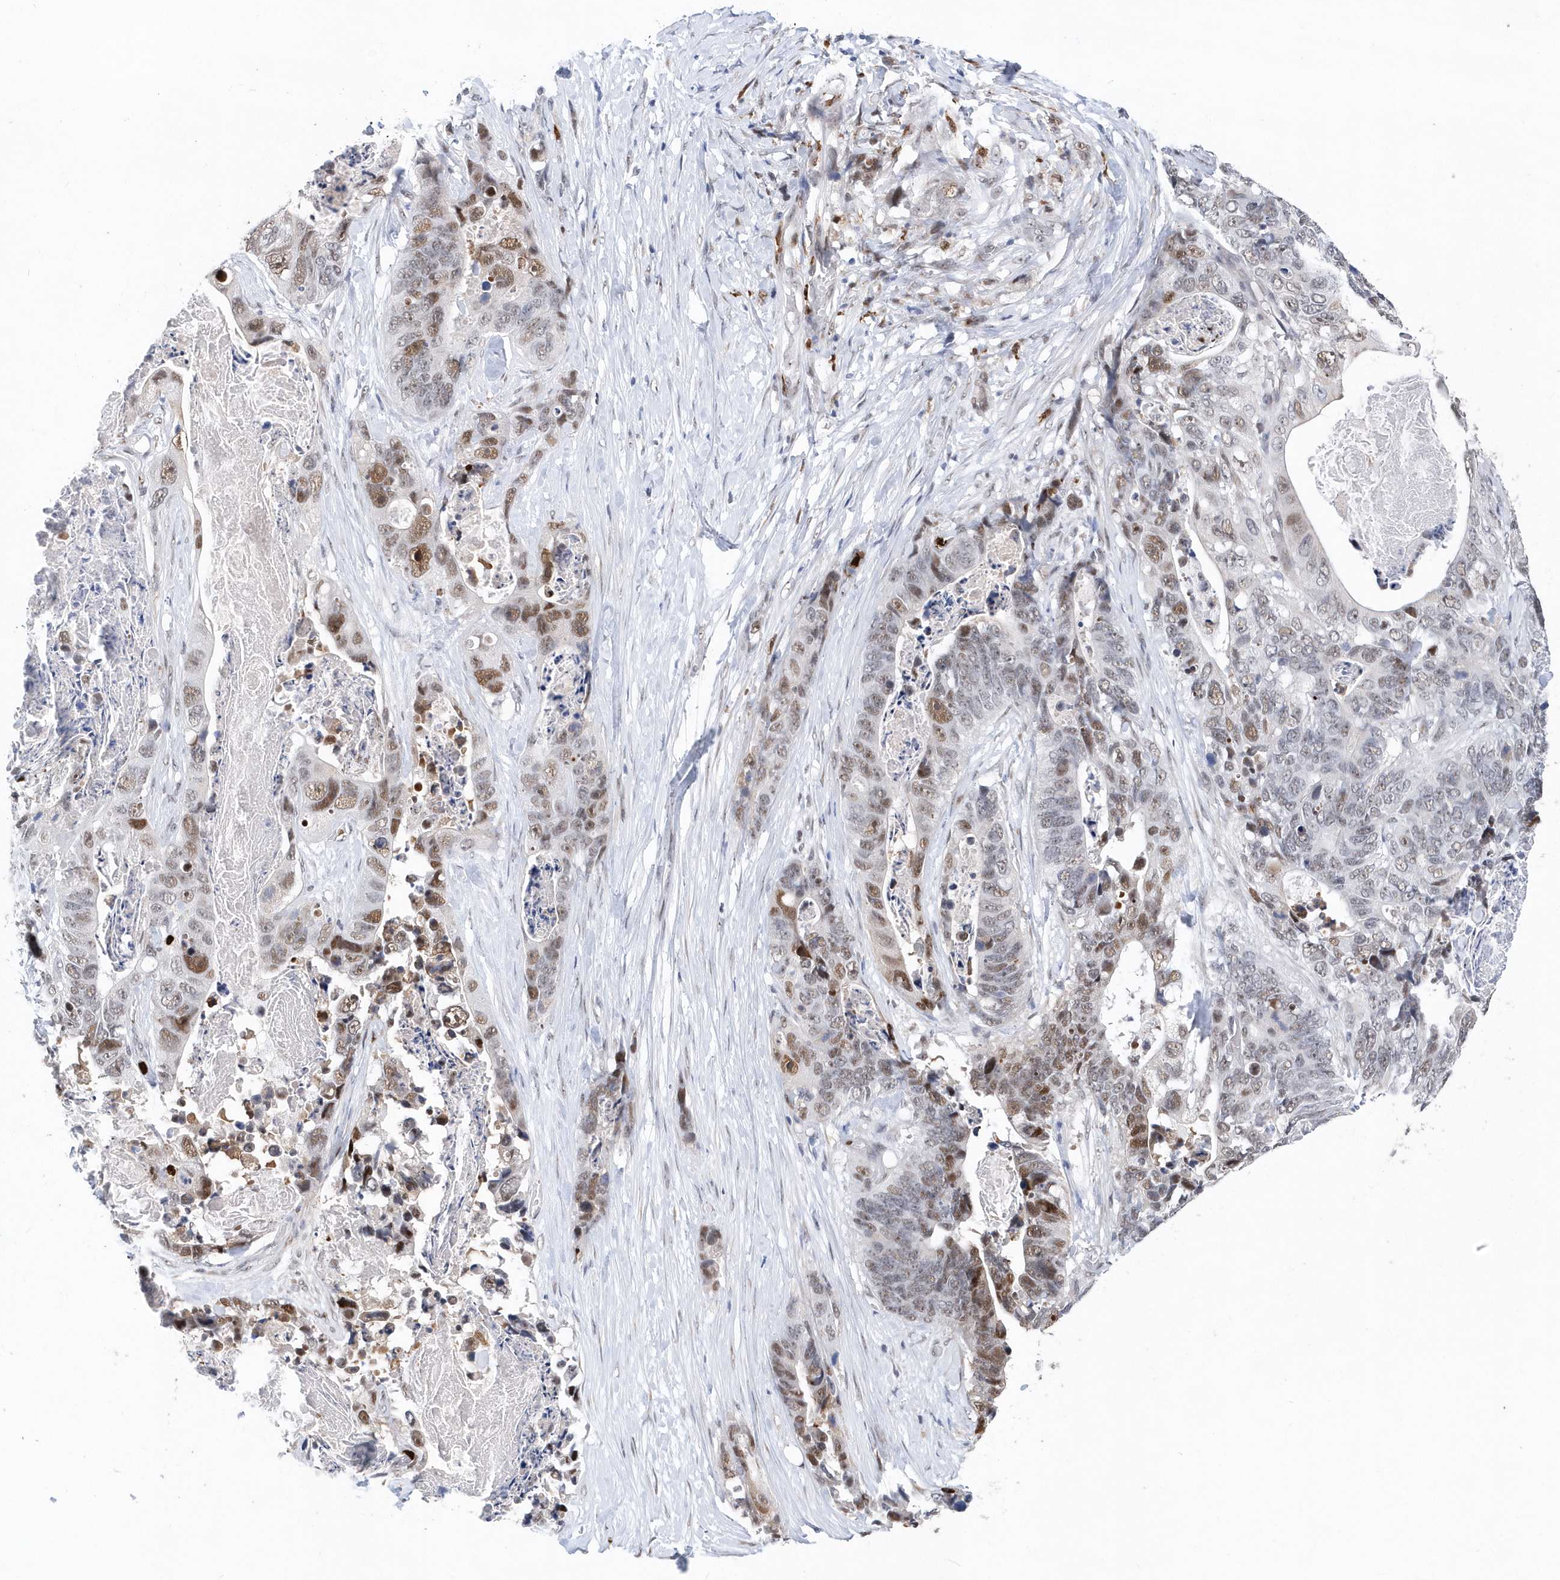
{"staining": {"intensity": "moderate", "quantity": "25%-75%", "location": "nuclear"}, "tissue": "stomach cancer", "cell_type": "Tumor cells", "image_type": "cancer", "snomed": [{"axis": "morphology", "description": "Adenocarcinoma, NOS"}, {"axis": "topography", "description": "Stomach"}], "caption": "This is an image of immunohistochemistry (IHC) staining of stomach cancer (adenocarcinoma), which shows moderate positivity in the nuclear of tumor cells.", "gene": "RPP30", "patient": {"sex": "female", "age": 89}}